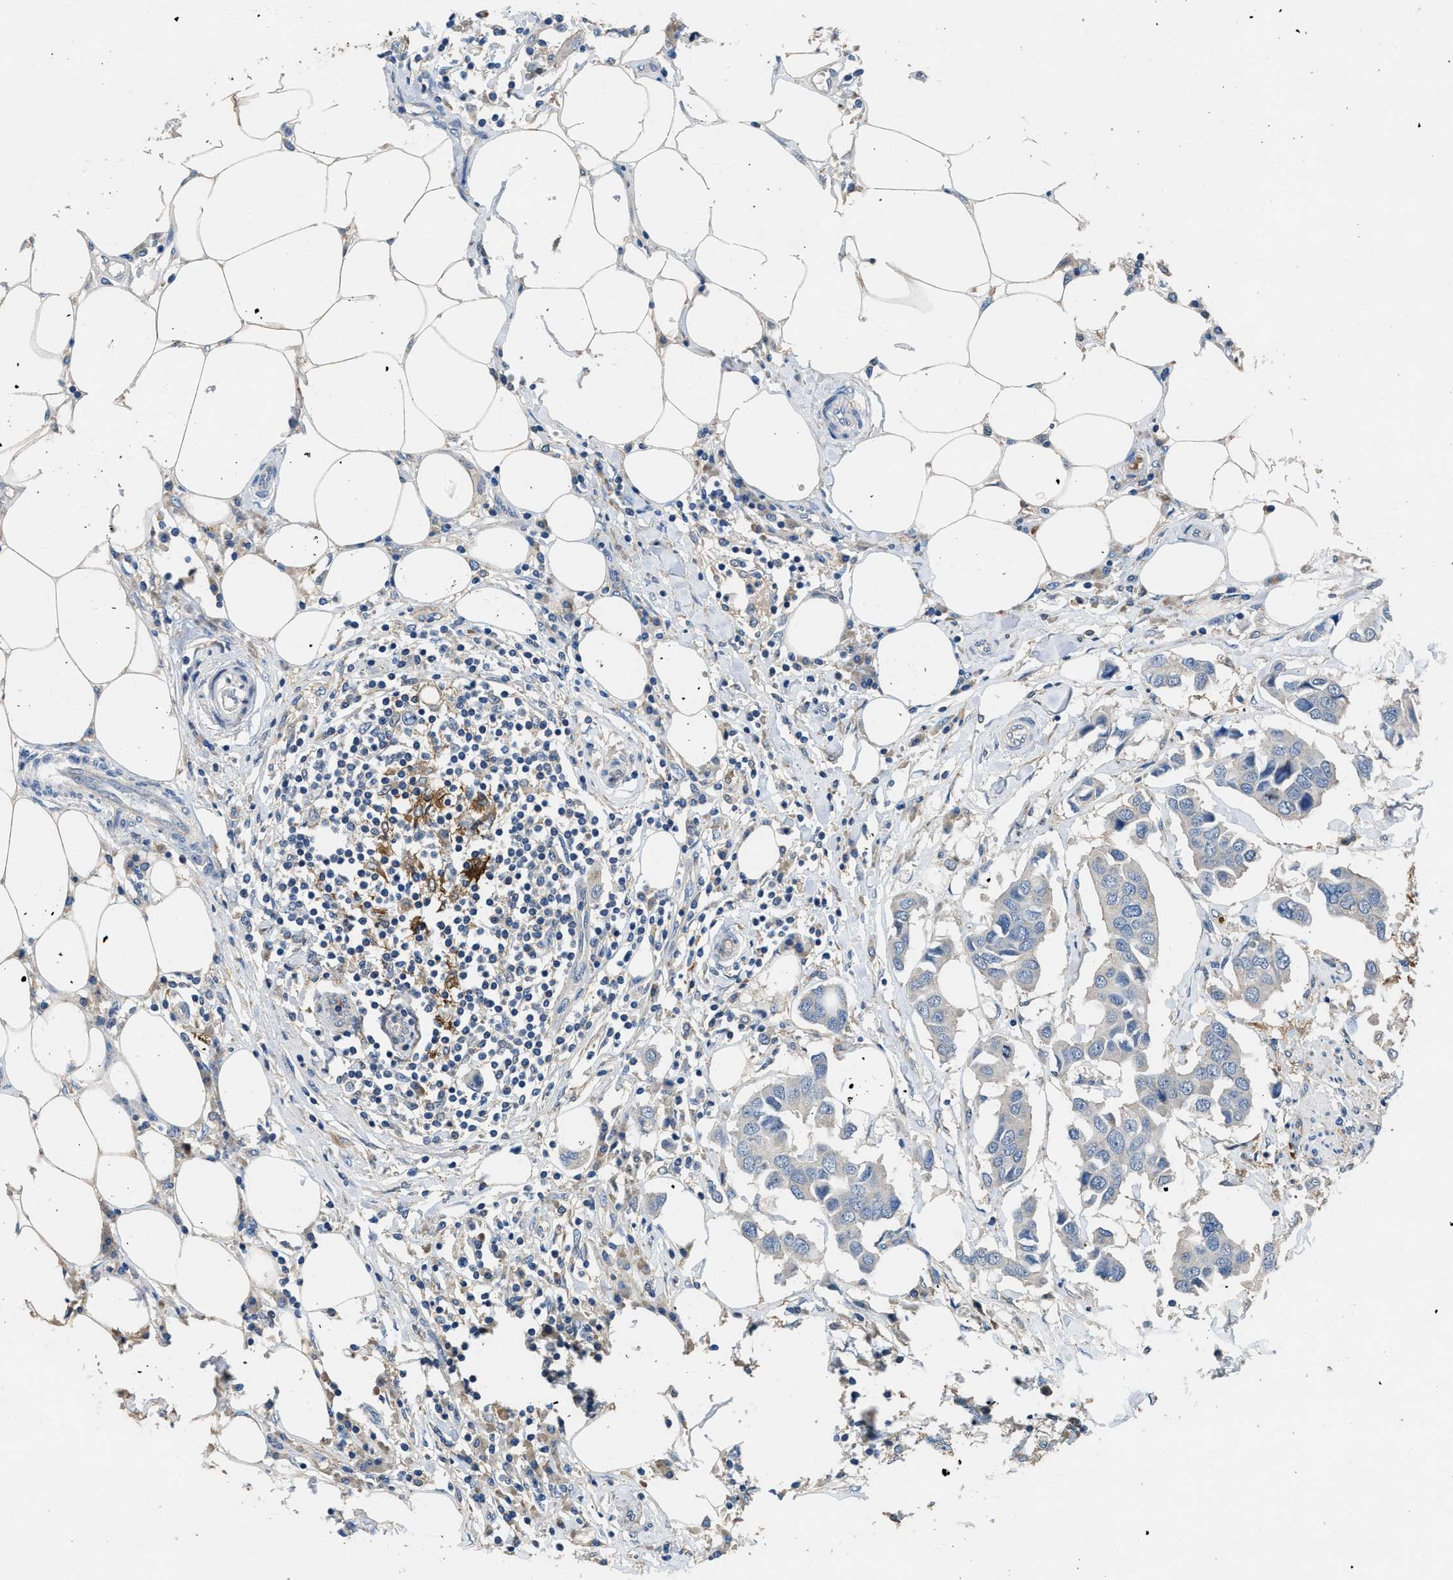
{"staining": {"intensity": "negative", "quantity": "none", "location": "none"}, "tissue": "breast cancer", "cell_type": "Tumor cells", "image_type": "cancer", "snomed": [{"axis": "morphology", "description": "Duct carcinoma"}, {"axis": "topography", "description": "Breast"}], "caption": "Immunohistochemistry (IHC) histopathology image of human breast cancer stained for a protein (brown), which displays no positivity in tumor cells.", "gene": "DGKE", "patient": {"sex": "female", "age": 80}}